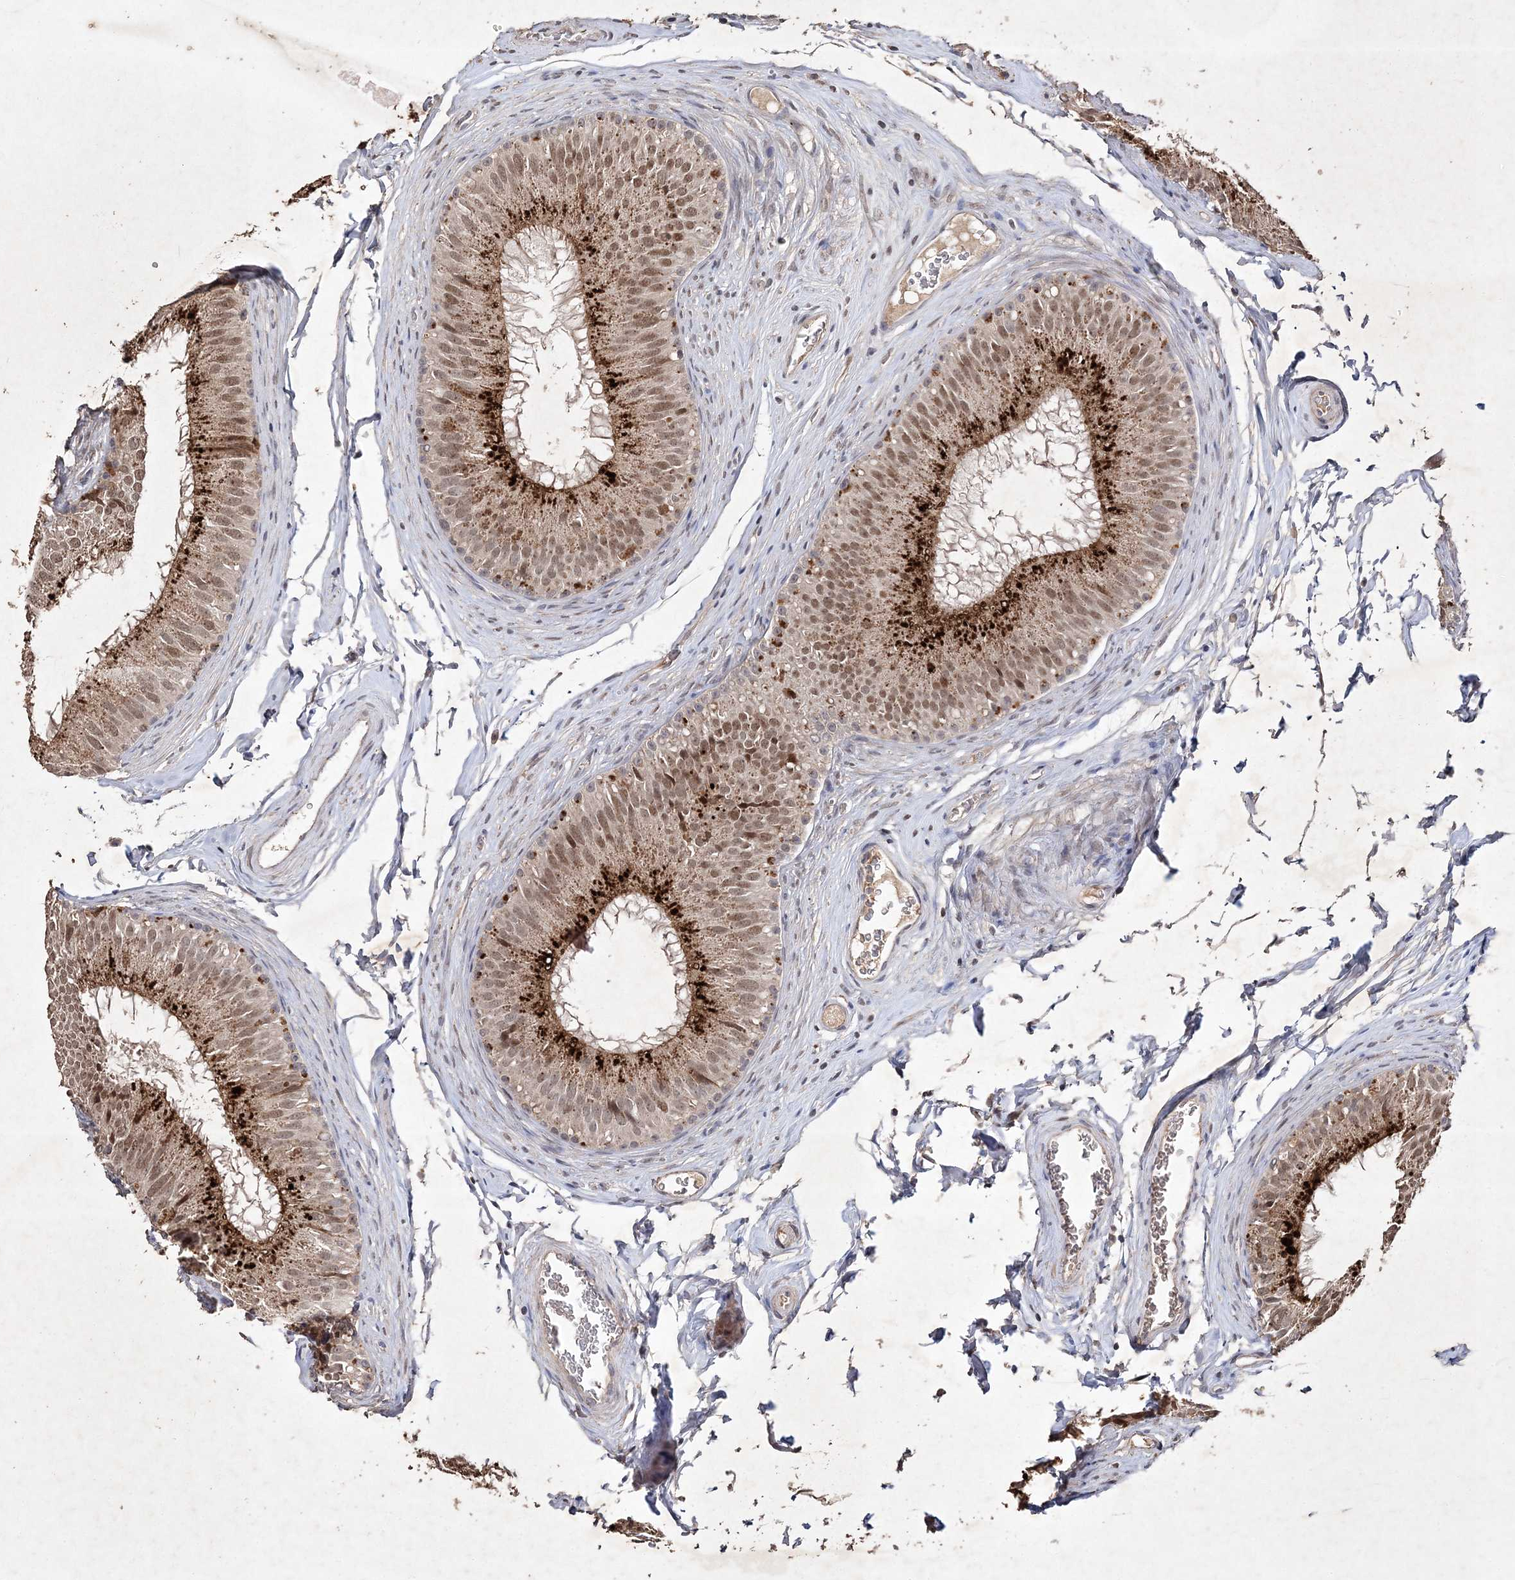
{"staining": {"intensity": "strong", "quantity": ">75%", "location": "cytoplasmic/membranous,nuclear"}, "tissue": "epididymis", "cell_type": "Glandular cells", "image_type": "normal", "snomed": [{"axis": "morphology", "description": "Normal tissue, NOS"}, {"axis": "topography", "description": "Epididymis"}], "caption": "Protein expression by immunohistochemistry (IHC) exhibits strong cytoplasmic/membranous,nuclear expression in approximately >75% of glandular cells in normal epididymis. (DAB IHC, brown staining for protein, blue staining for nuclei).", "gene": "C3orf38", "patient": {"sex": "male", "age": 32}}